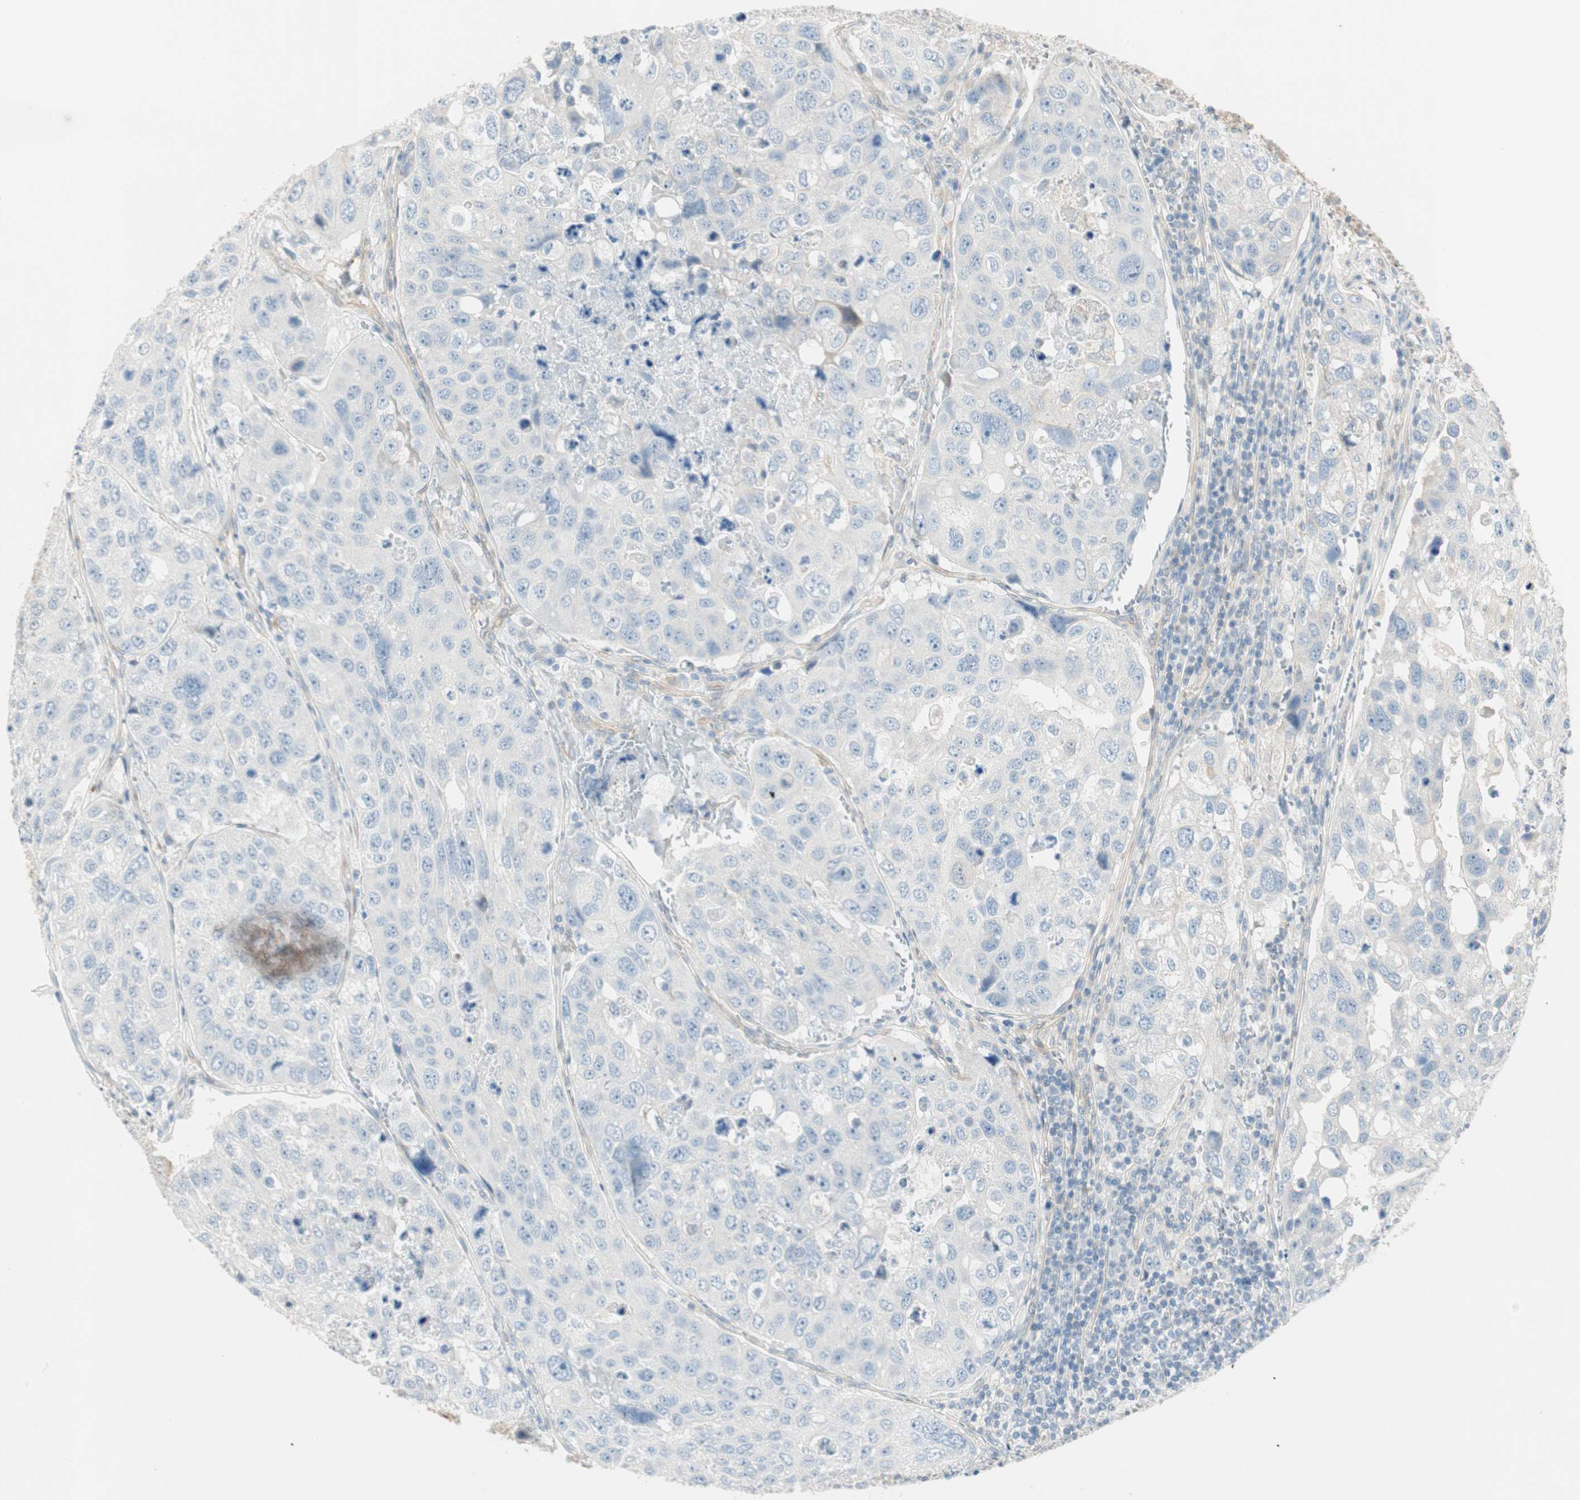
{"staining": {"intensity": "negative", "quantity": "none", "location": "none"}, "tissue": "urothelial cancer", "cell_type": "Tumor cells", "image_type": "cancer", "snomed": [{"axis": "morphology", "description": "Urothelial carcinoma, High grade"}, {"axis": "topography", "description": "Lymph node"}, {"axis": "topography", "description": "Urinary bladder"}], "caption": "The photomicrograph reveals no staining of tumor cells in urothelial cancer.", "gene": "CDK3", "patient": {"sex": "male", "age": 51}}